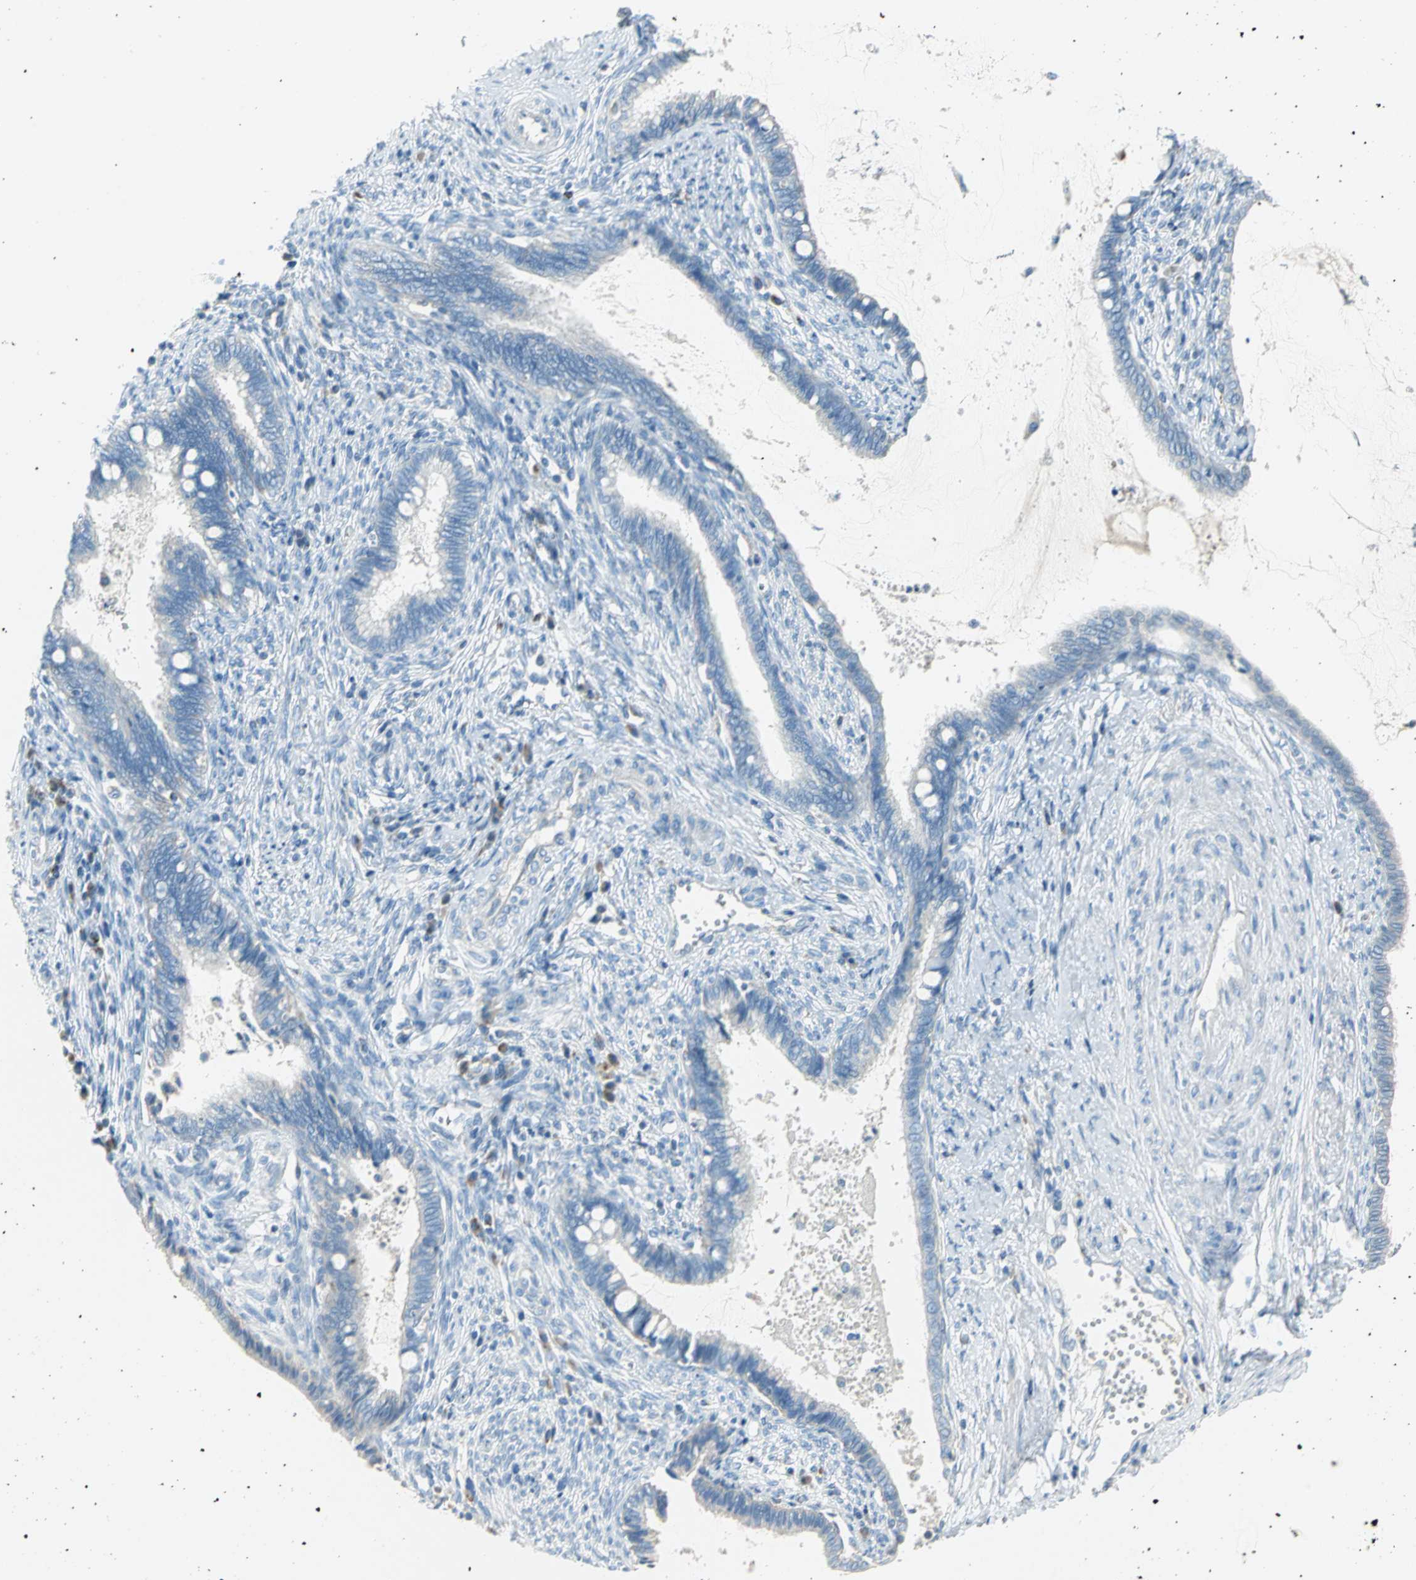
{"staining": {"intensity": "negative", "quantity": "none", "location": "none"}, "tissue": "cervical cancer", "cell_type": "Tumor cells", "image_type": "cancer", "snomed": [{"axis": "morphology", "description": "Adenocarcinoma, NOS"}, {"axis": "topography", "description": "Cervix"}], "caption": "A histopathology image of cervical adenocarcinoma stained for a protein displays no brown staining in tumor cells. (DAB immunohistochemistry (IHC) with hematoxylin counter stain).", "gene": "ALOX15", "patient": {"sex": "female", "age": 44}}